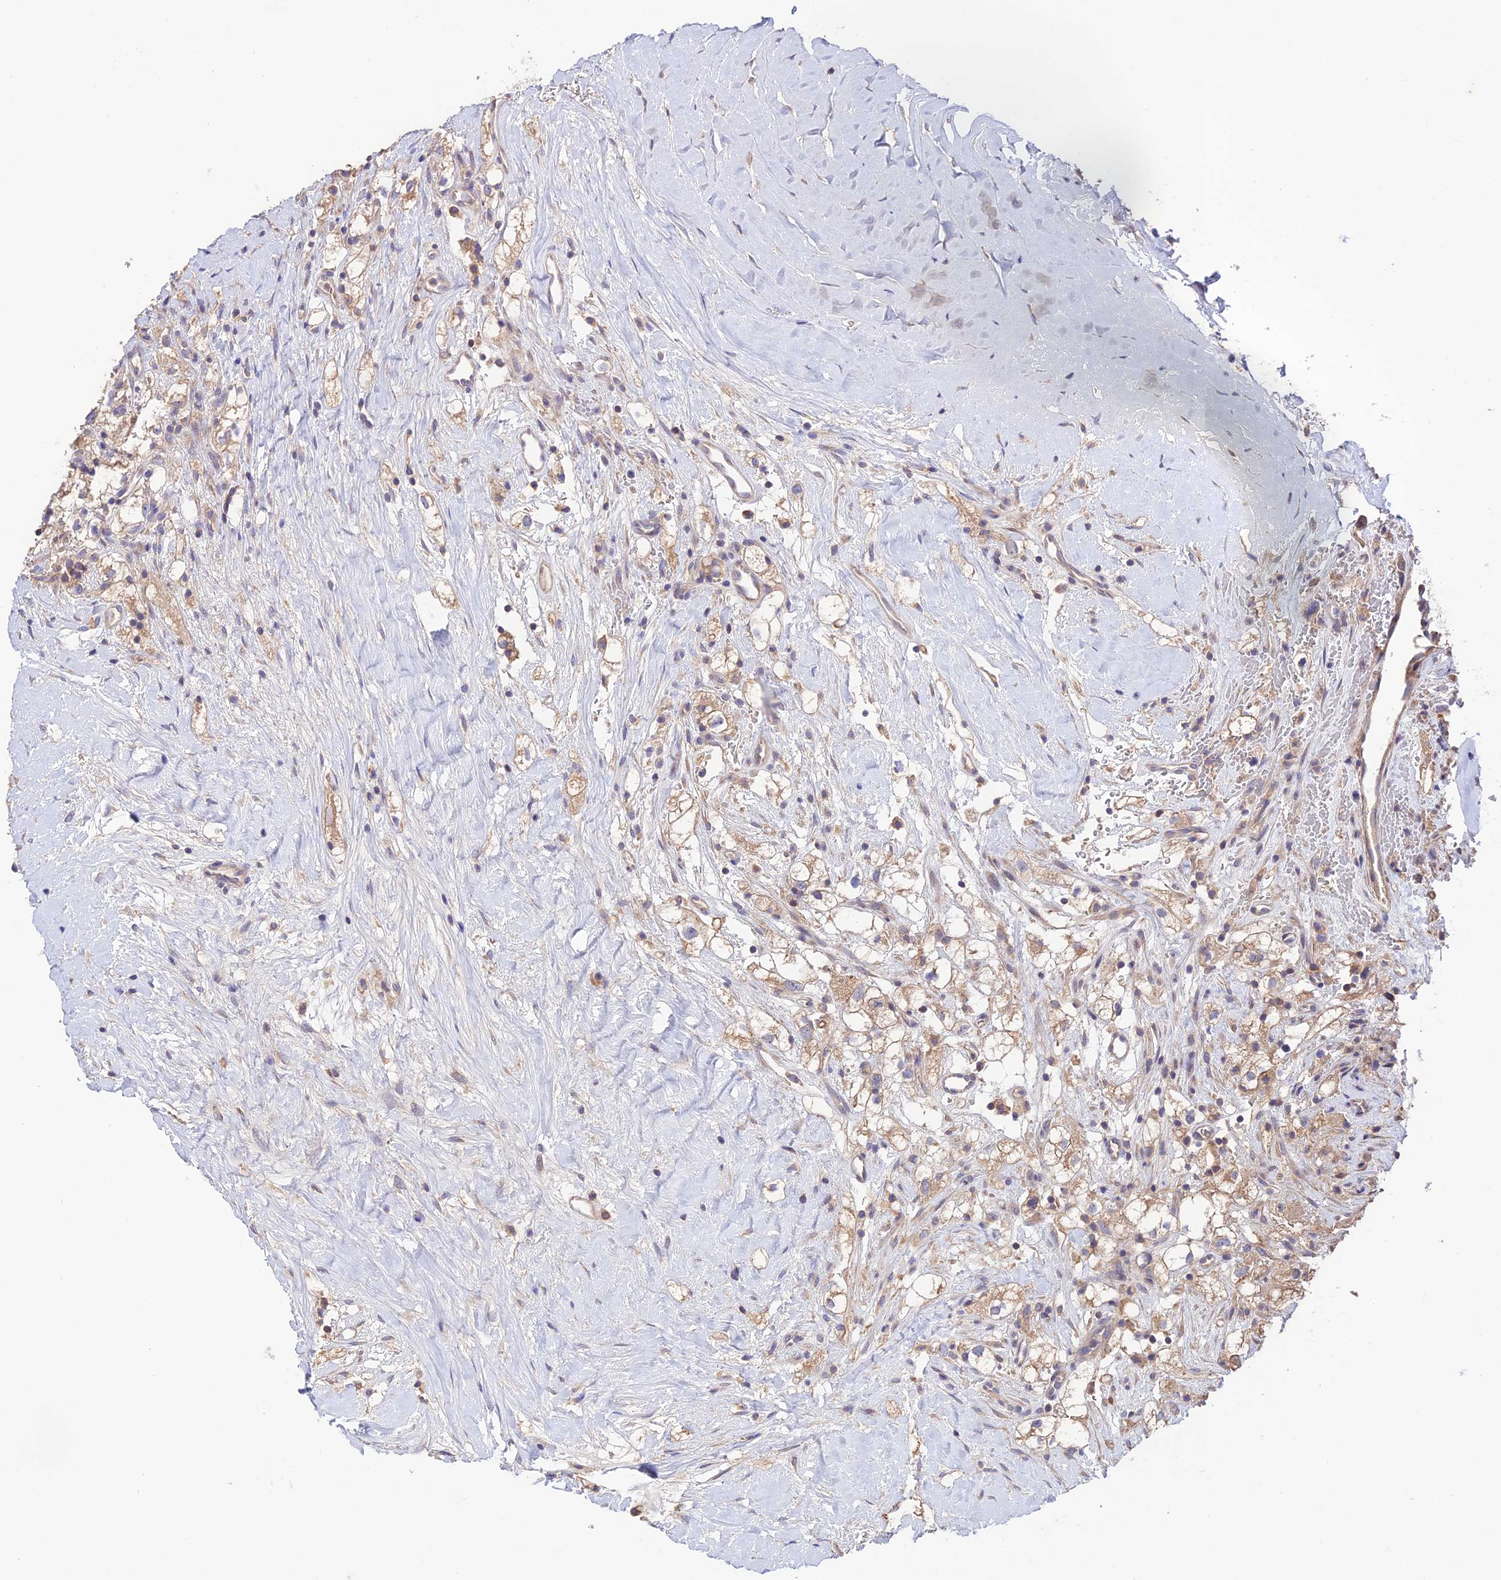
{"staining": {"intensity": "weak", "quantity": ">75%", "location": "cytoplasmic/membranous"}, "tissue": "renal cancer", "cell_type": "Tumor cells", "image_type": "cancer", "snomed": [{"axis": "morphology", "description": "Adenocarcinoma, NOS"}, {"axis": "topography", "description": "Kidney"}], "caption": "Protein analysis of adenocarcinoma (renal) tissue displays weak cytoplasmic/membranous positivity in approximately >75% of tumor cells.", "gene": "BRME1", "patient": {"sex": "male", "age": 59}}